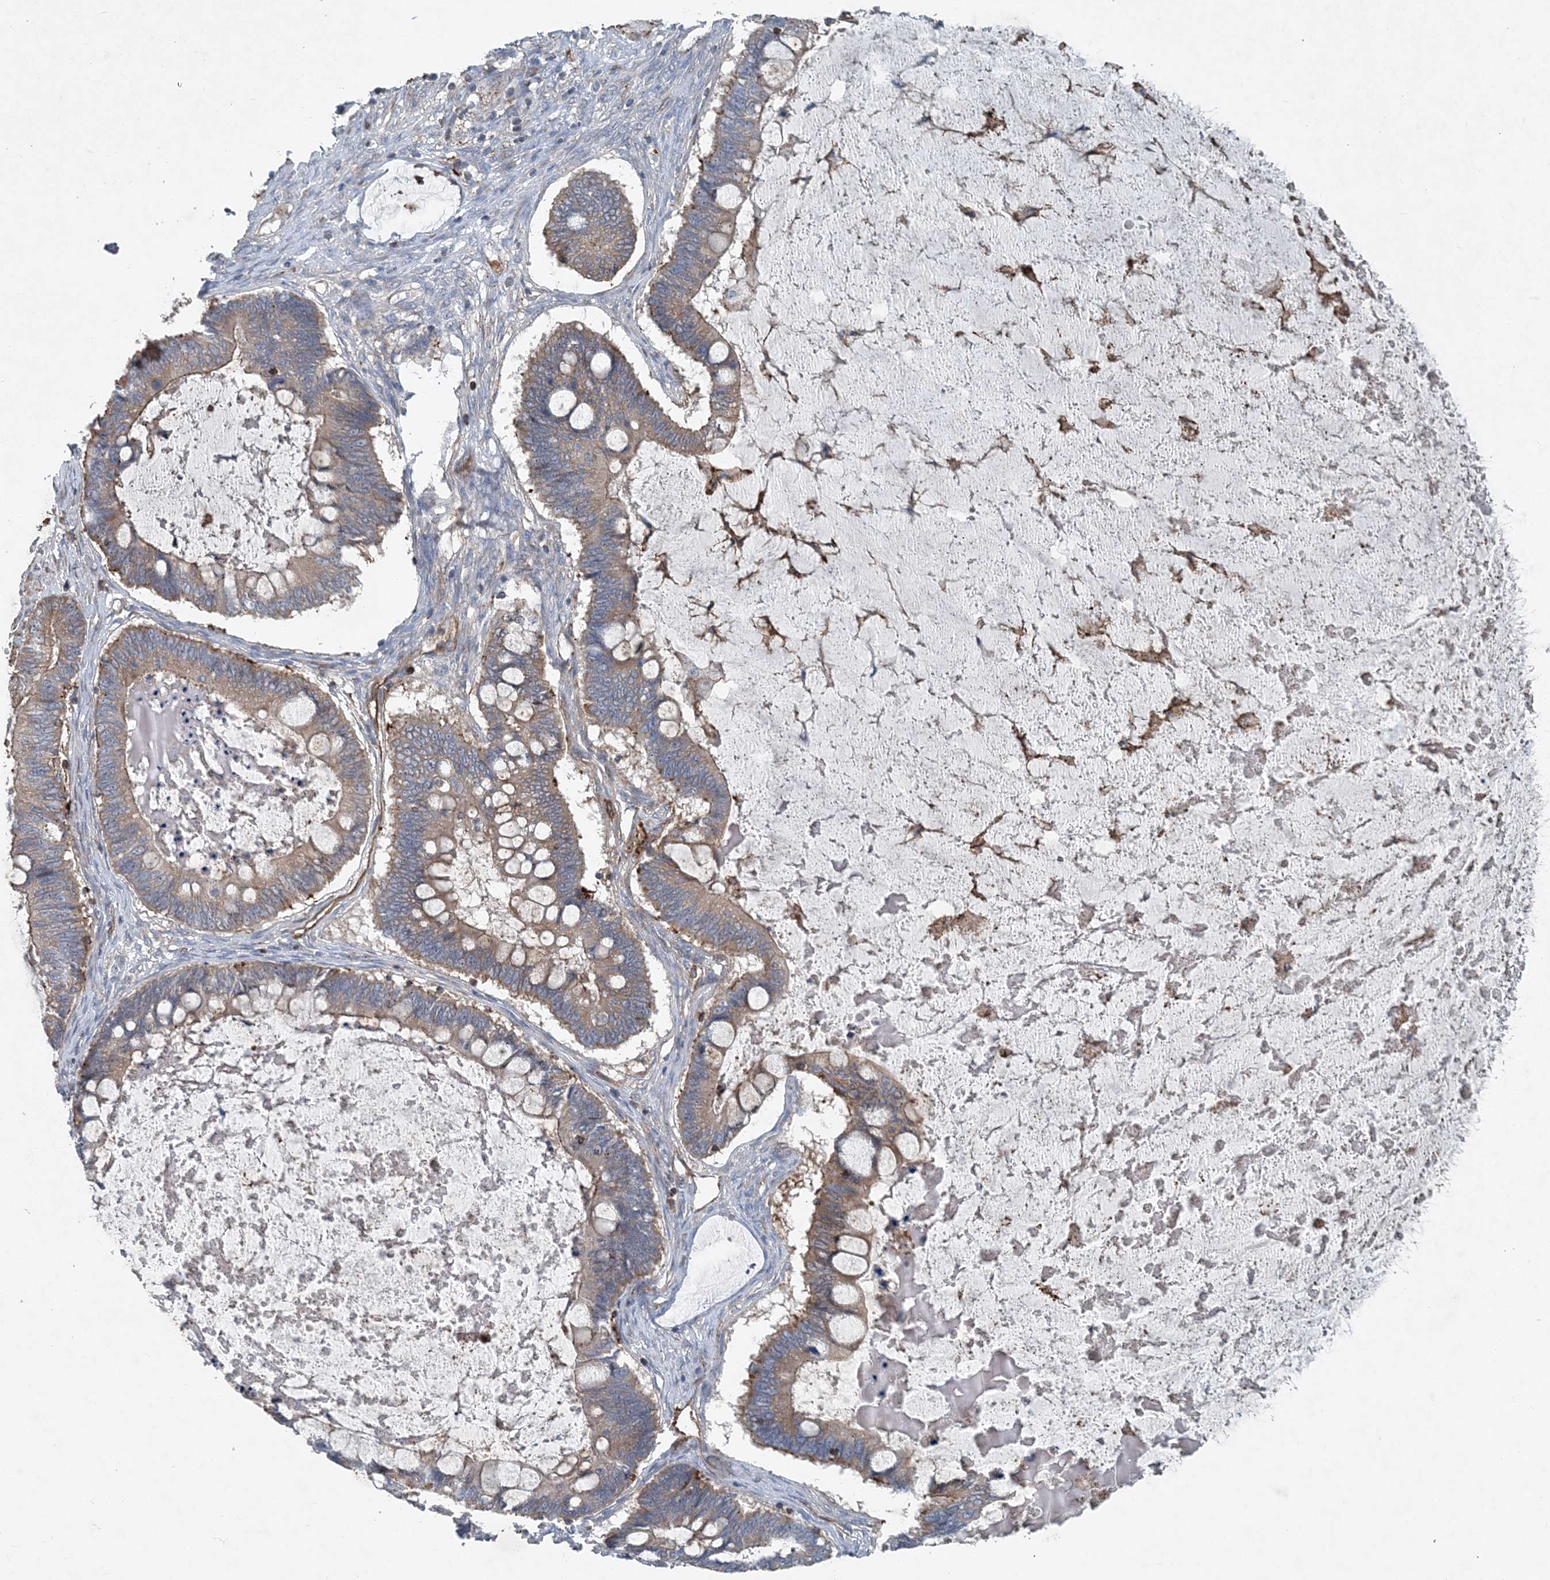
{"staining": {"intensity": "weak", "quantity": "25%-75%", "location": "cytoplasmic/membranous"}, "tissue": "ovarian cancer", "cell_type": "Tumor cells", "image_type": "cancer", "snomed": [{"axis": "morphology", "description": "Cystadenocarcinoma, mucinous, NOS"}, {"axis": "topography", "description": "Ovary"}], "caption": "Immunohistochemistry (IHC) of human ovarian cancer (mucinous cystadenocarcinoma) reveals low levels of weak cytoplasmic/membranous staining in about 25%-75% of tumor cells.", "gene": "DGUOK", "patient": {"sex": "female", "age": 61}}